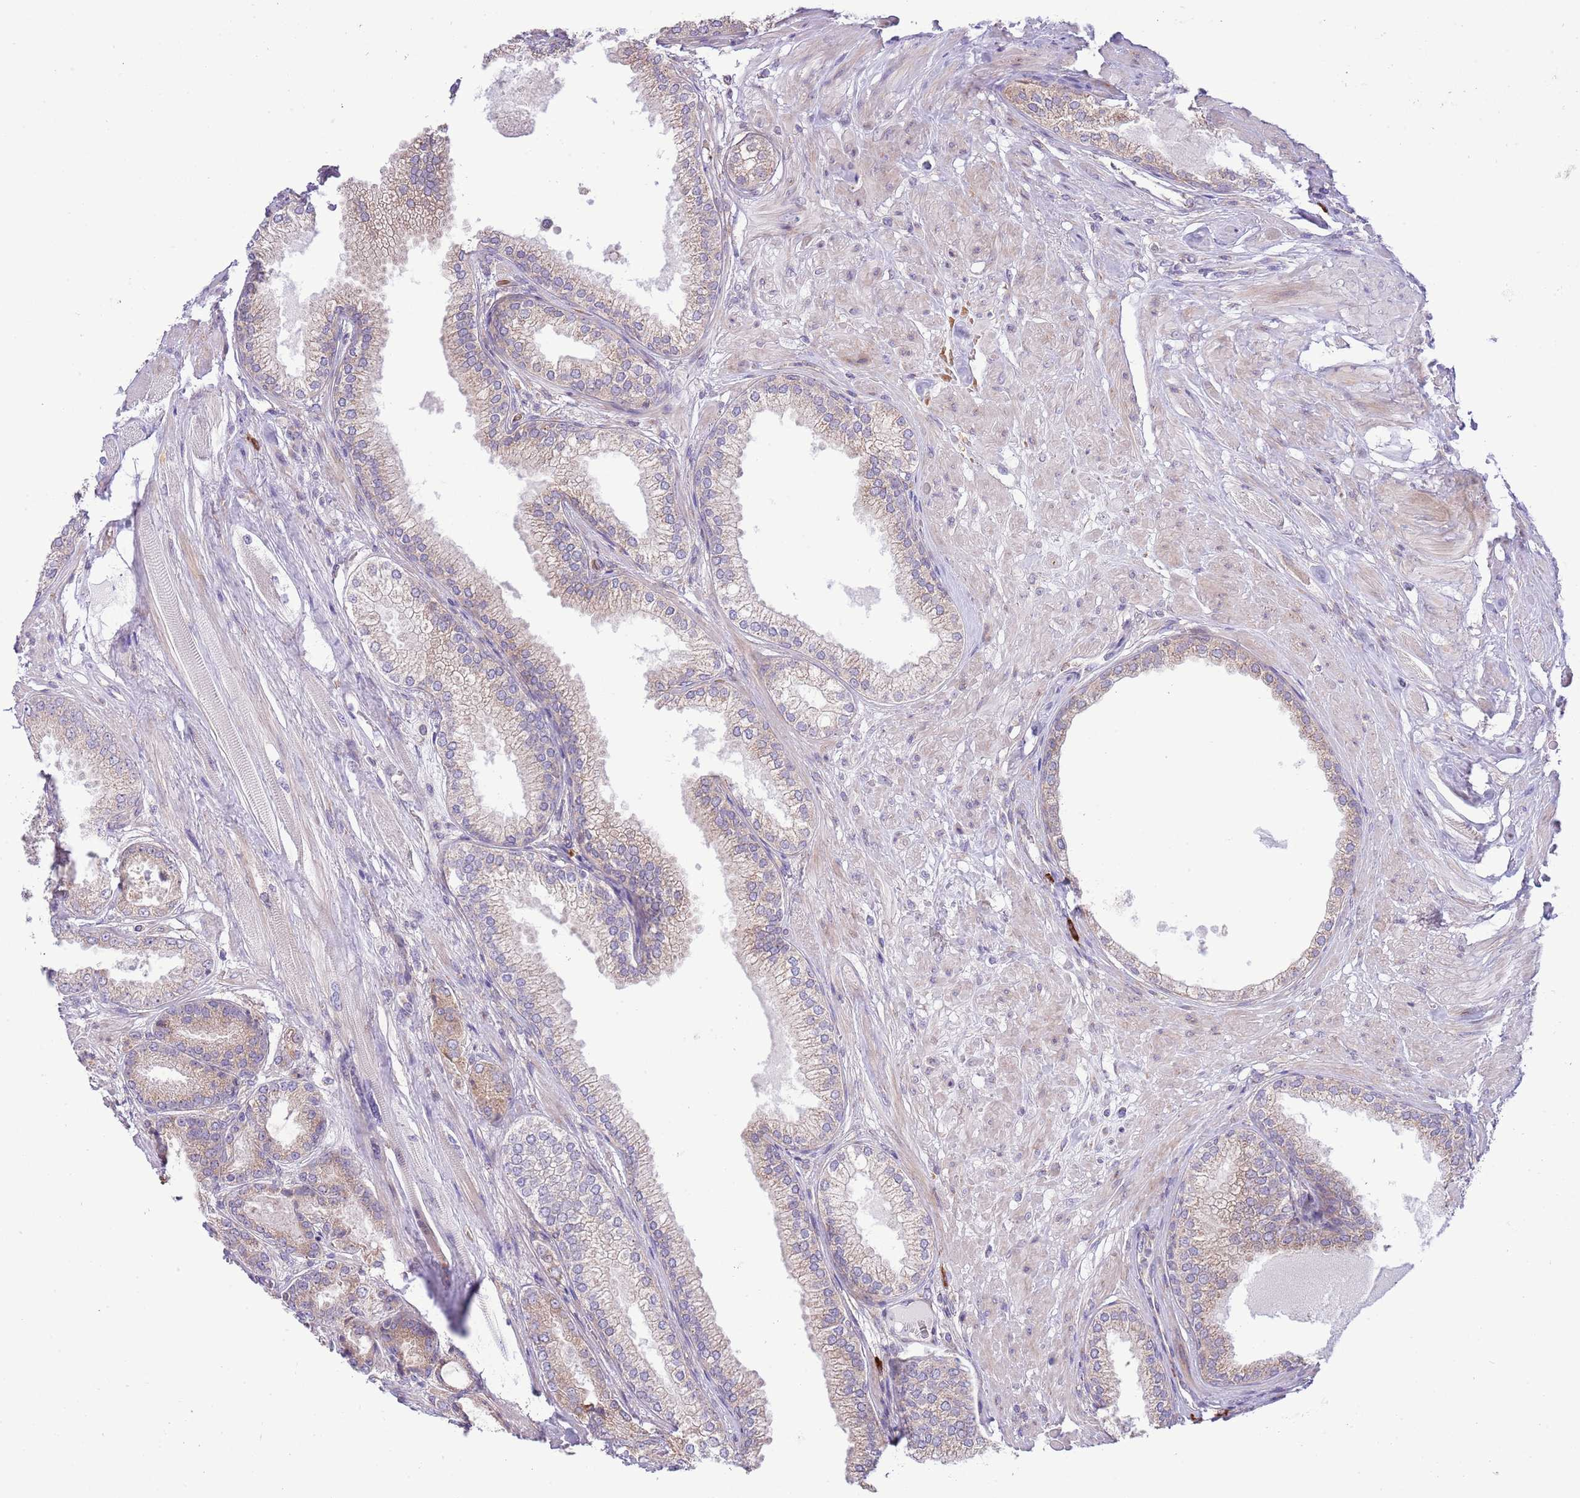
{"staining": {"intensity": "moderate", "quantity": "25%-75%", "location": "cytoplasmic/membranous"}, "tissue": "prostate cancer", "cell_type": "Tumor cells", "image_type": "cancer", "snomed": [{"axis": "morphology", "description": "Adenocarcinoma, High grade"}, {"axis": "topography", "description": "Prostate"}], "caption": "Moderate cytoplasmic/membranous staining is present in approximately 25%-75% of tumor cells in adenocarcinoma (high-grade) (prostate).", "gene": "DAND5", "patient": {"sex": "male", "age": 71}}